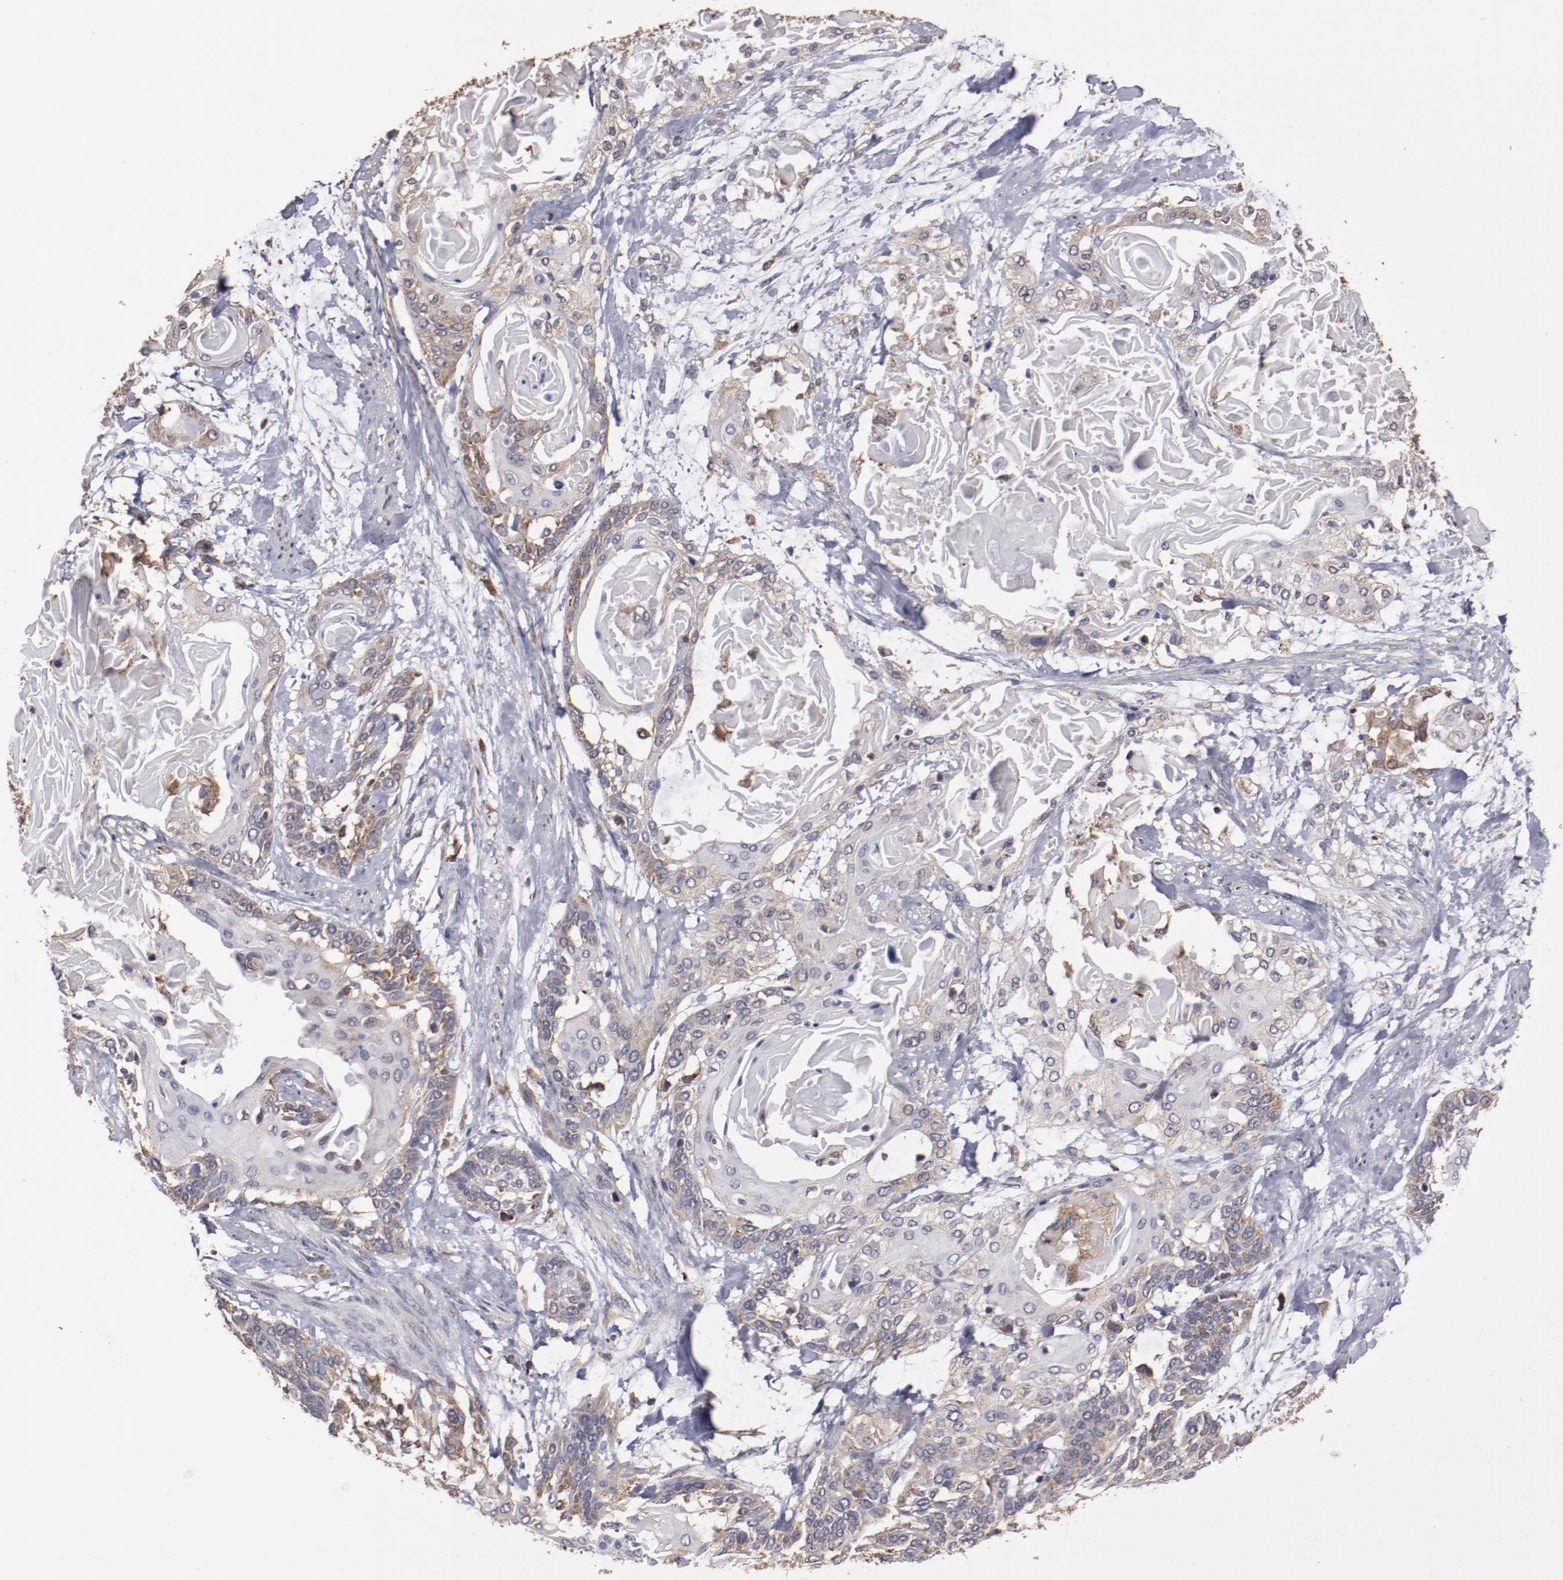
{"staining": {"intensity": "weak", "quantity": "25%-75%", "location": "cytoplasmic/membranous"}, "tissue": "cervical cancer", "cell_type": "Tumor cells", "image_type": "cancer", "snomed": [{"axis": "morphology", "description": "Squamous cell carcinoma, NOS"}, {"axis": "topography", "description": "Cervix"}], "caption": "Tumor cells demonstrate weak cytoplasmic/membranous positivity in about 25%-75% of cells in cervical cancer. (DAB (3,3'-diaminobenzidine) = brown stain, brightfield microscopy at high magnification).", "gene": "RPS4Y1", "patient": {"sex": "female", "age": 57}}